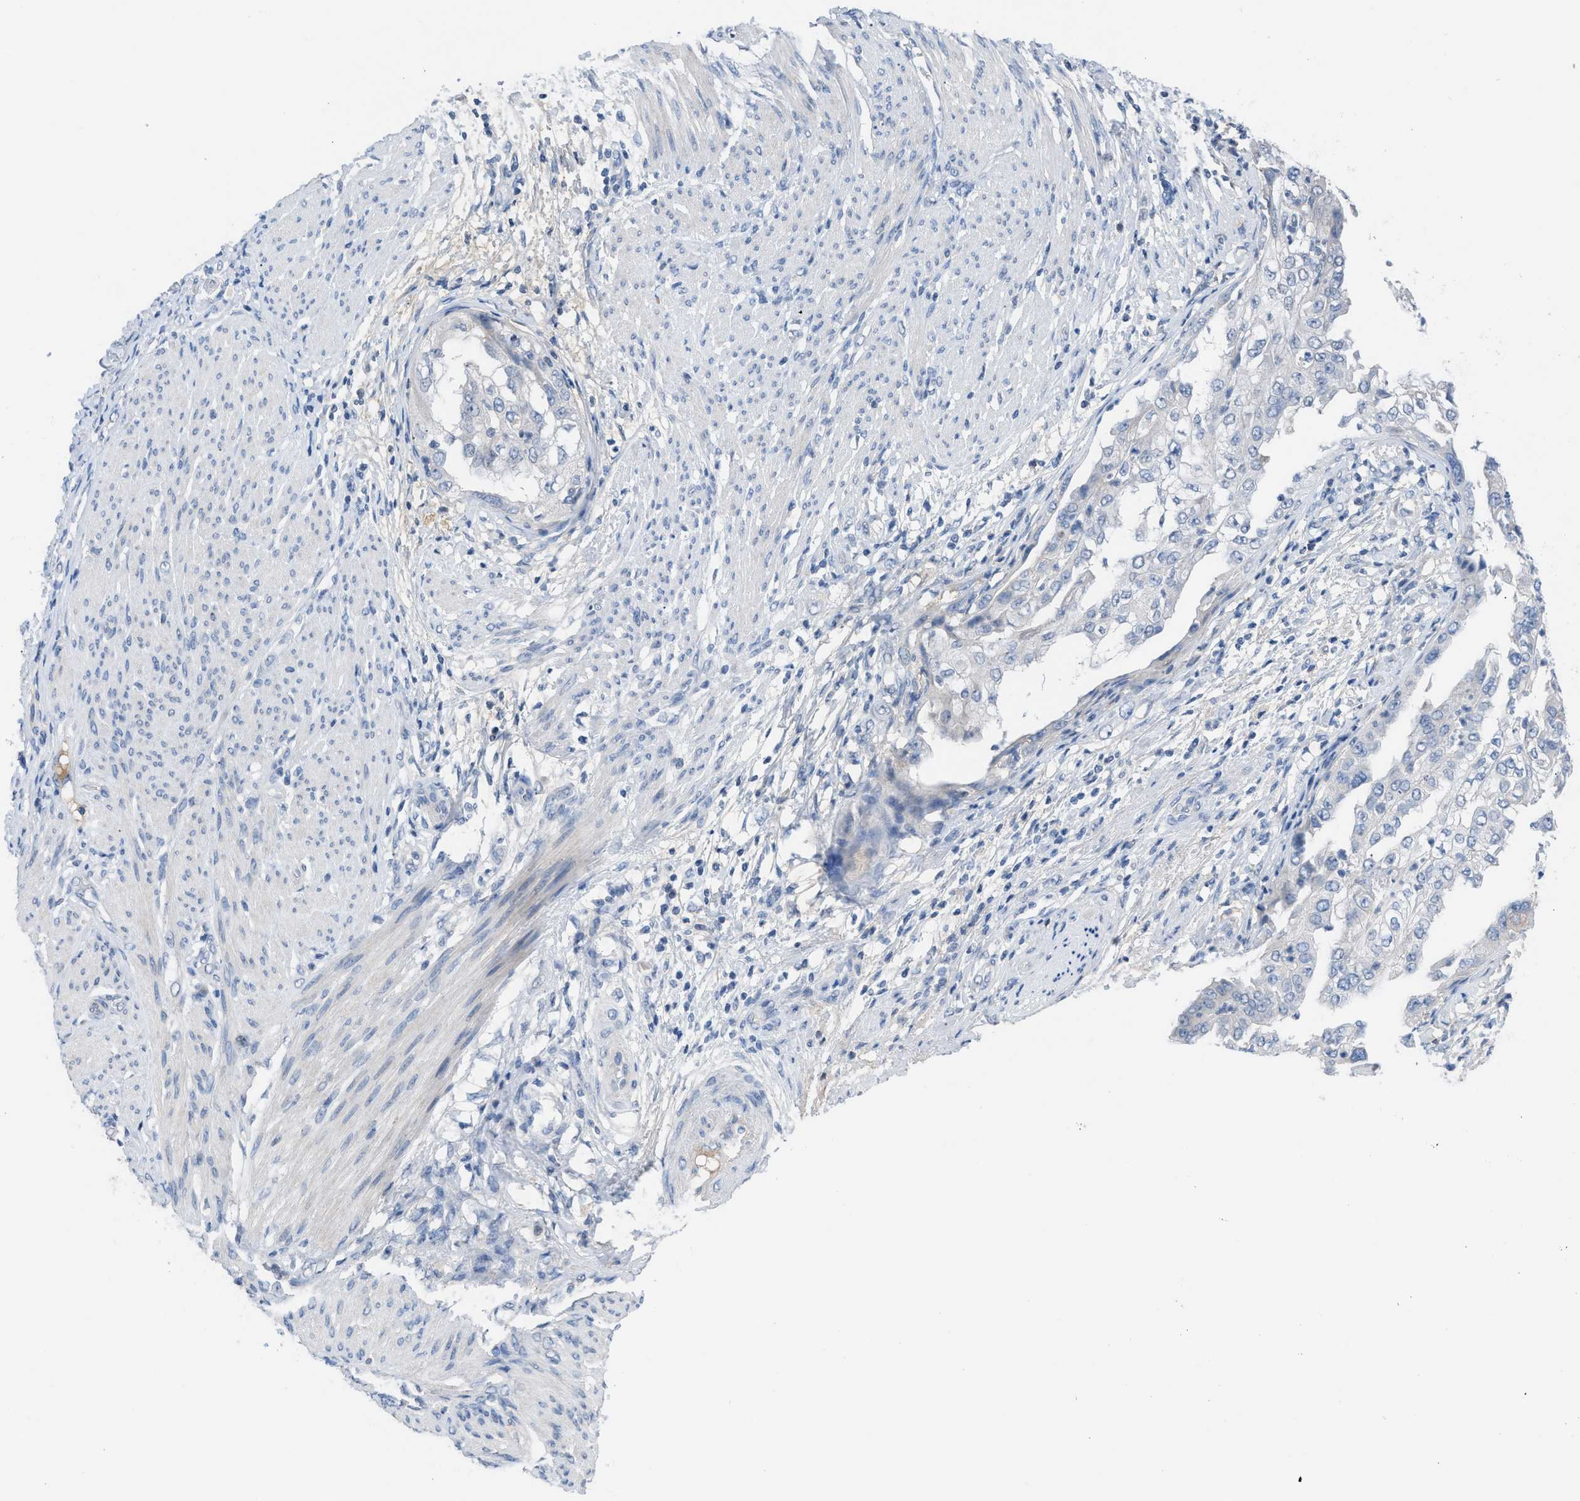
{"staining": {"intensity": "negative", "quantity": "none", "location": "none"}, "tissue": "endometrial cancer", "cell_type": "Tumor cells", "image_type": "cancer", "snomed": [{"axis": "morphology", "description": "Adenocarcinoma, NOS"}, {"axis": "topography", "description": "Endometrium"}], "caption": "Tumor cells are negative for brown protein staining in endometrial cancer (adenocarcinoma). The staining is performed using DAB (3,3'-diaminobenzidine) brown chromogen with nuclei counter-stained in using hematoxylin.", "gene": "HPX", "patient": {"sex": "female", "age": 85}}